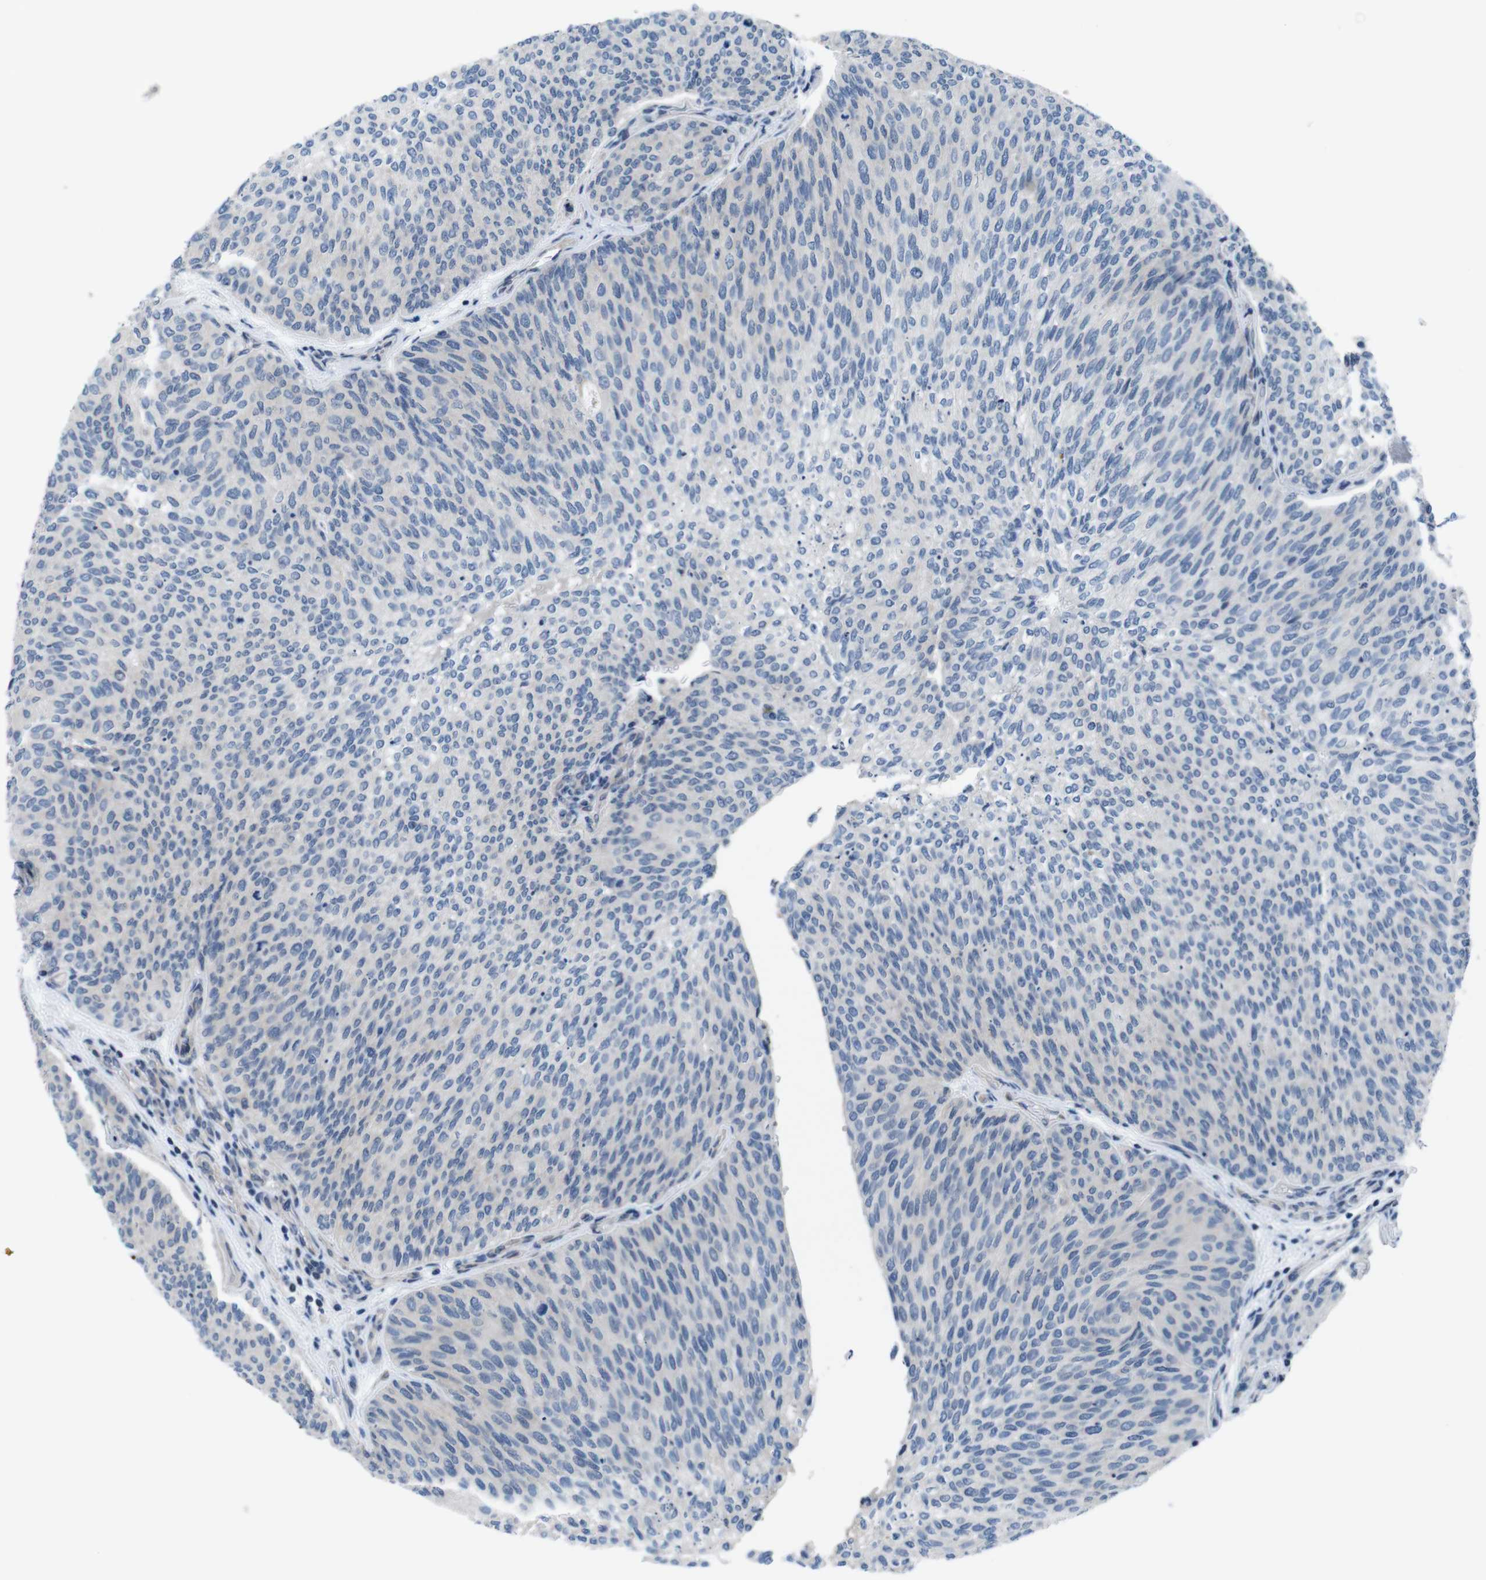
{"staining": {"intensity": "negative", "quantity": "none", "location": "none"}, "tissue": "urothelial cancer", "cell_type": "Tumor cells", "image_type": "cancer", "snomed": [{"axis": "morphology", "description": "Urothelial carcinoma, Low grade"}, {"axis": "topography", "description": "Urinary bladder"}], "caption": "Tumor cells show no significant positivity in urothelial cancer. The staining was performed using DAB (3,3'-diaminobenzidine) to visualize the protein expression in brown, while the nuclei were stained in blue with hematoxylin (Magnification: 20x).", "gene": "JAK1", "patient": {"sex": "female", "age": 79}}